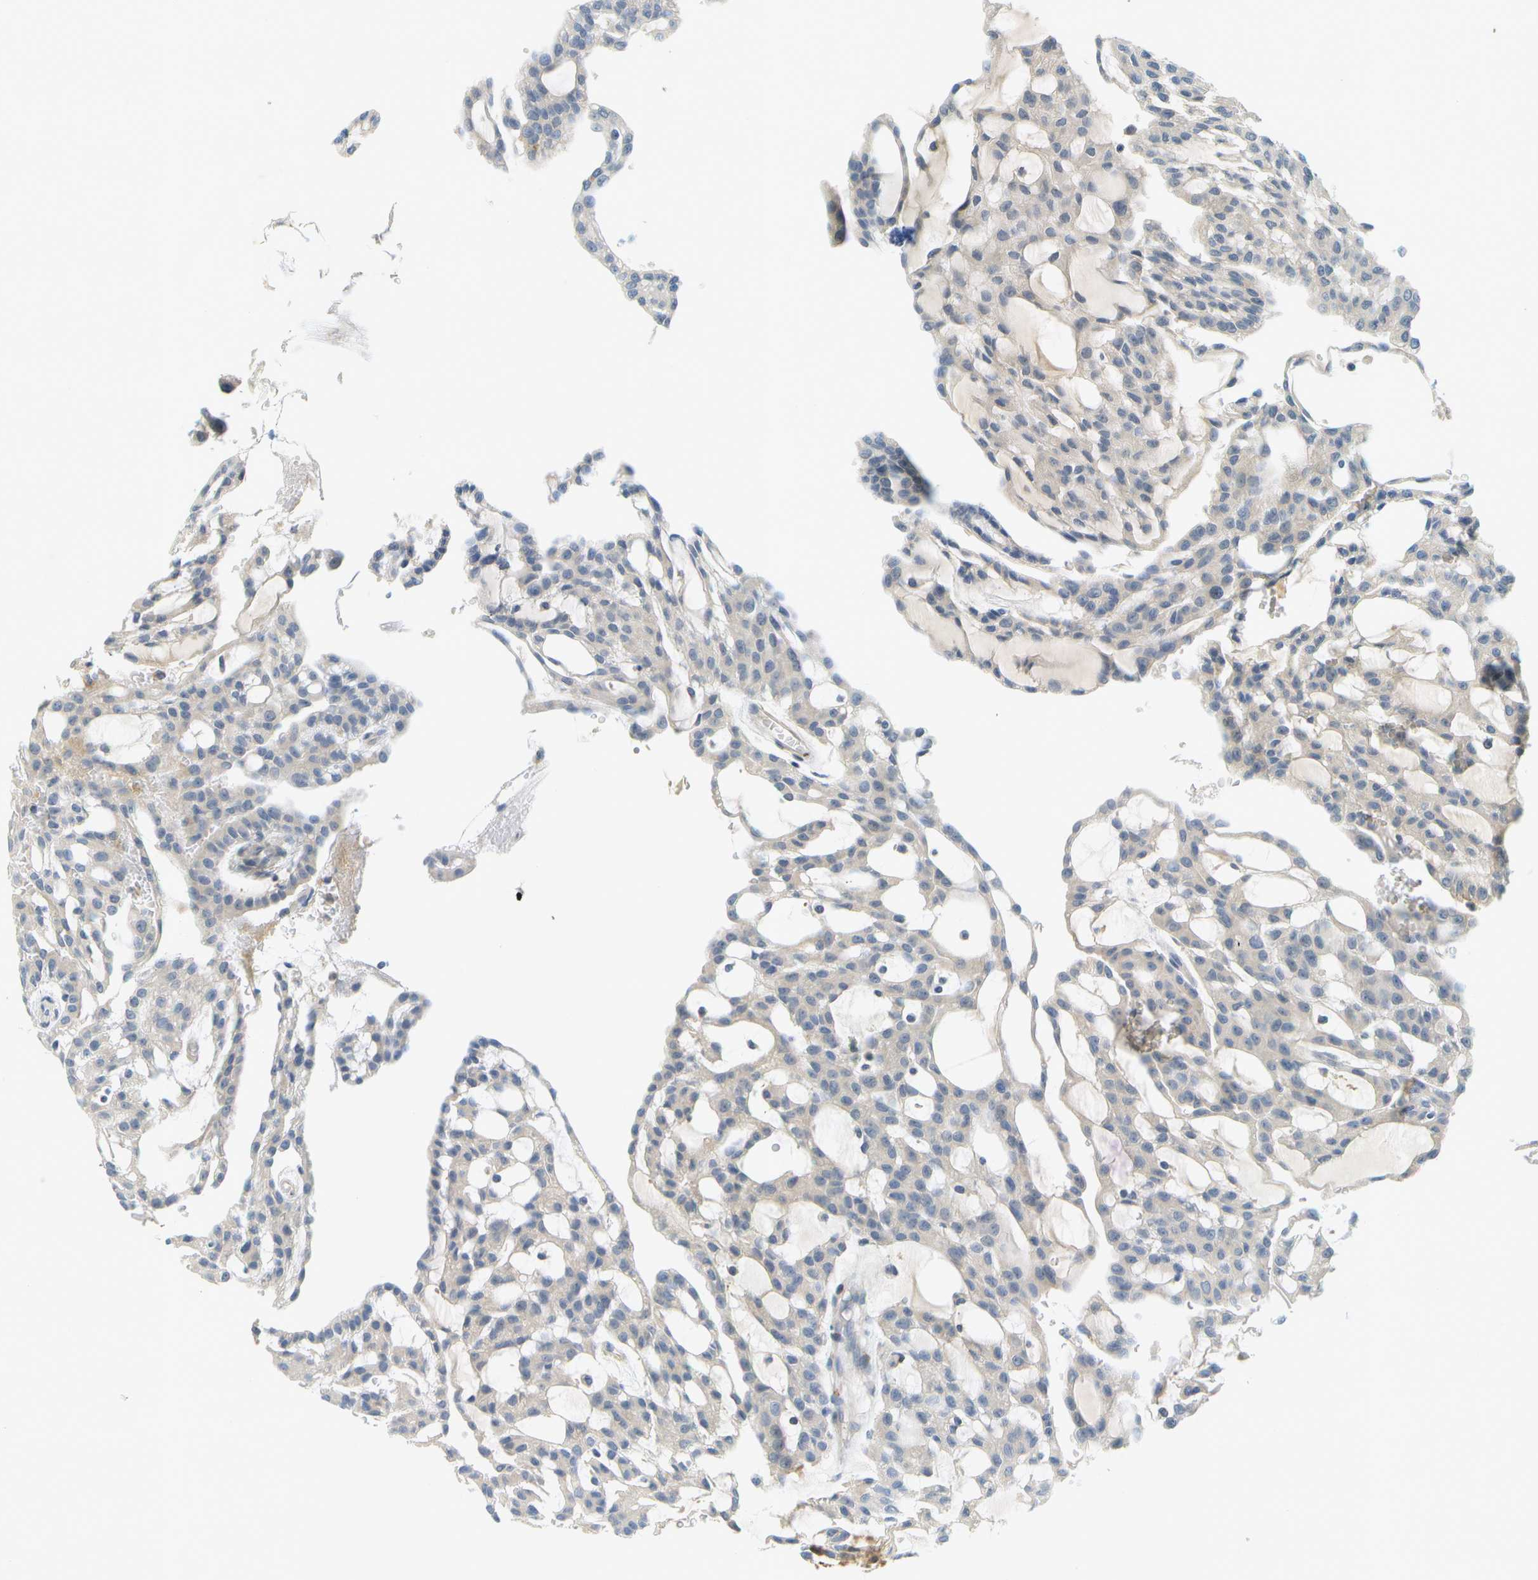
{"staining": {"intensity": "negative", "quantity": "none", "location": "none"}, "tissue": "renal cancer", "cell_type": "Tumor cells", "image_type": "cancer", "snomed": [{"axis": "morphology", "description": "Adenocarcinoma, NOS"}, {"axis": "topography", "description": "Kidney"}], "caption": "Tumor cells are negative for brown protein staining in renal adenocarcinoma.", "gene": "RASGRP2", "patient": {"sex": "male", "age": 63}}